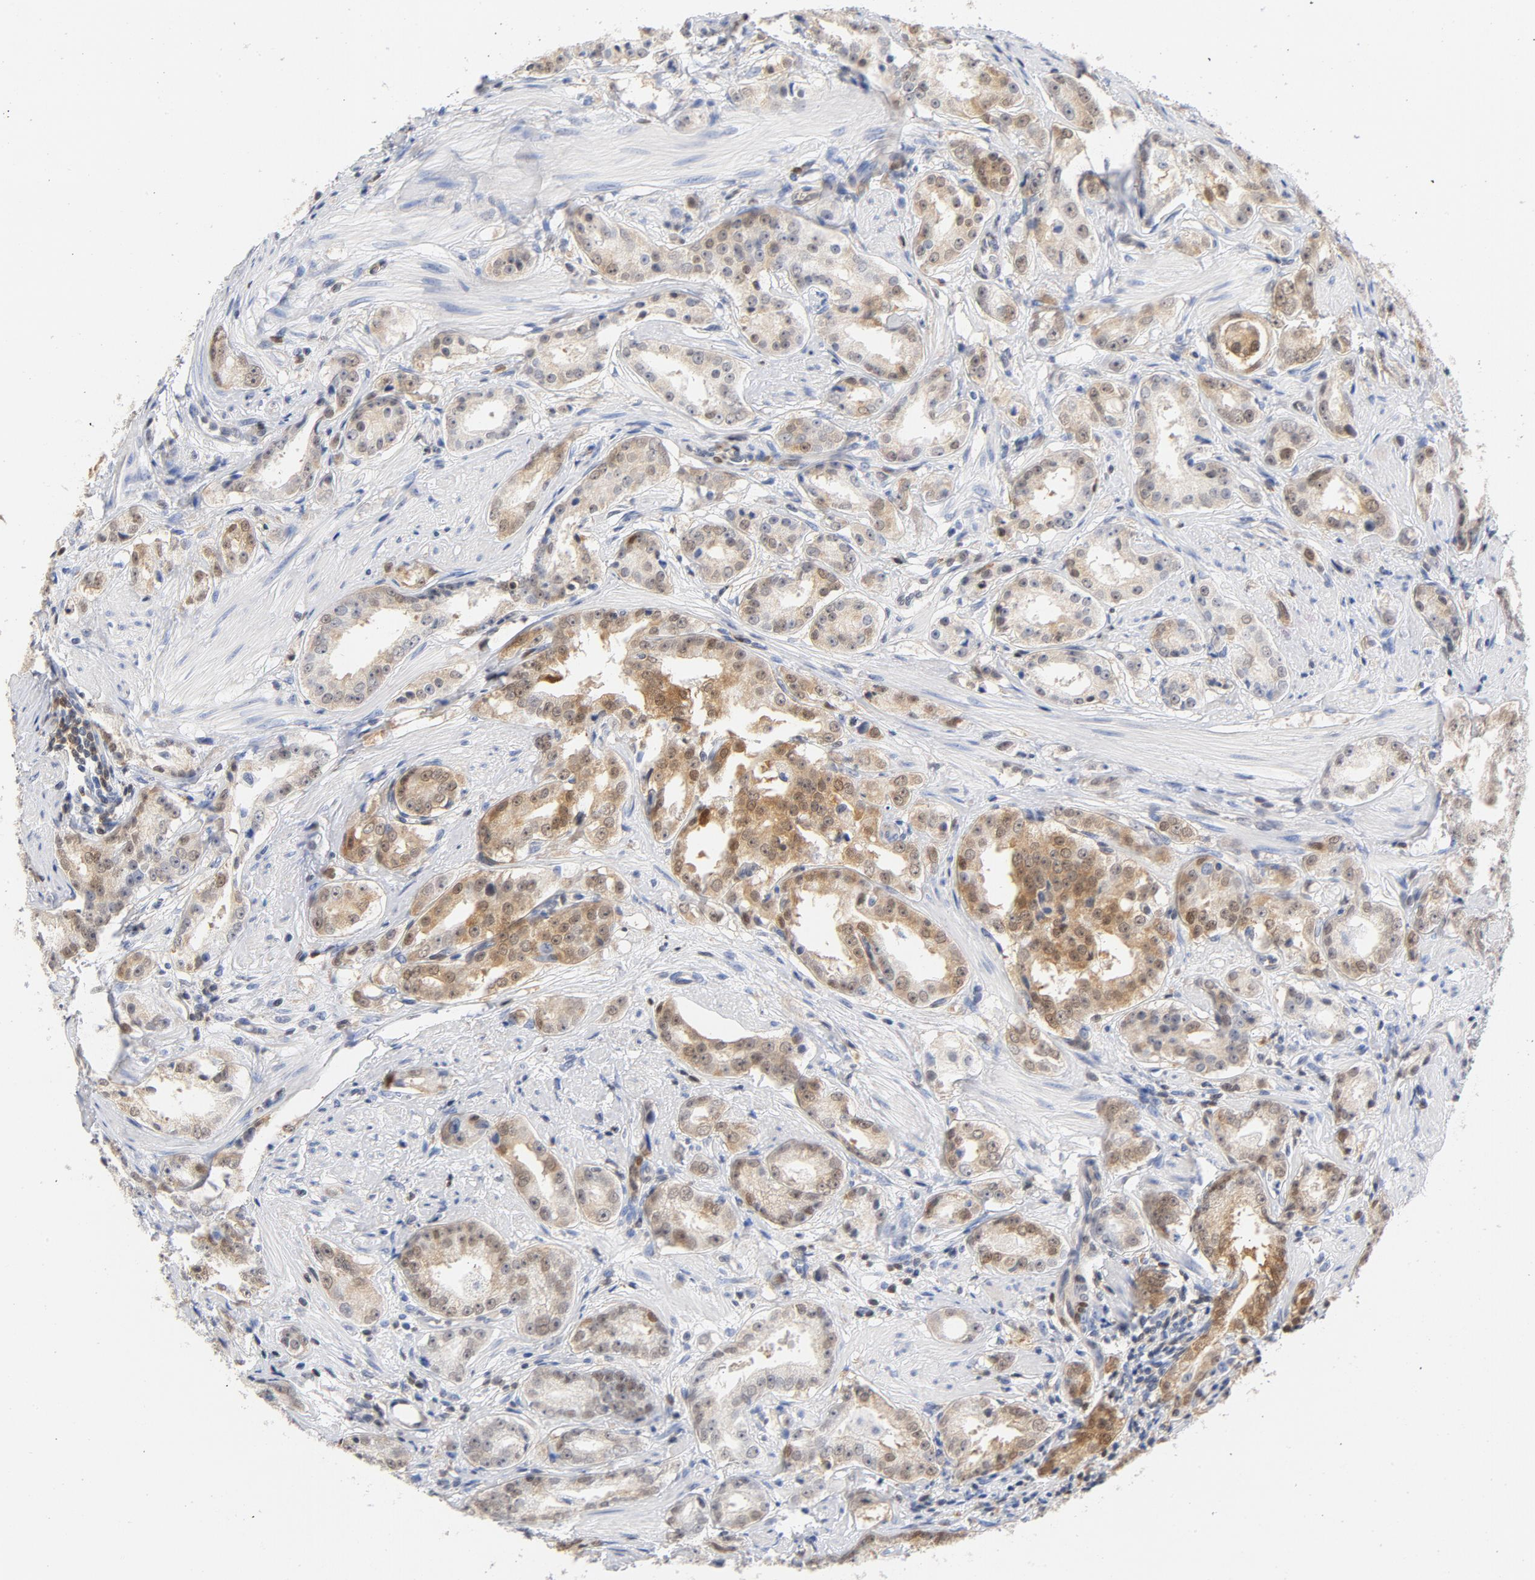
{"staining": {"intensity": "moderate", "quantity": ">75%", "location": "cytoplasmic/membranous,nuclear"}, "tissue": "prostate cancer", "cell_type": "Tumor cells", "image_type": "cancer", "snomed": [{"axis": "morphology", "description": "Adenocarcinoma, Medium grade"}, {"axis": "topography", "description": "Prostate"}], "caption": "Moderate cytoplasmic/membranous and nuclear protein staining is appreciated in about >75% of tumor cells in prostate cancer (medium-grade adenocarcinoma).", "gene": "CDKN1B", "patient": {"sex": "male", "age": 53}}